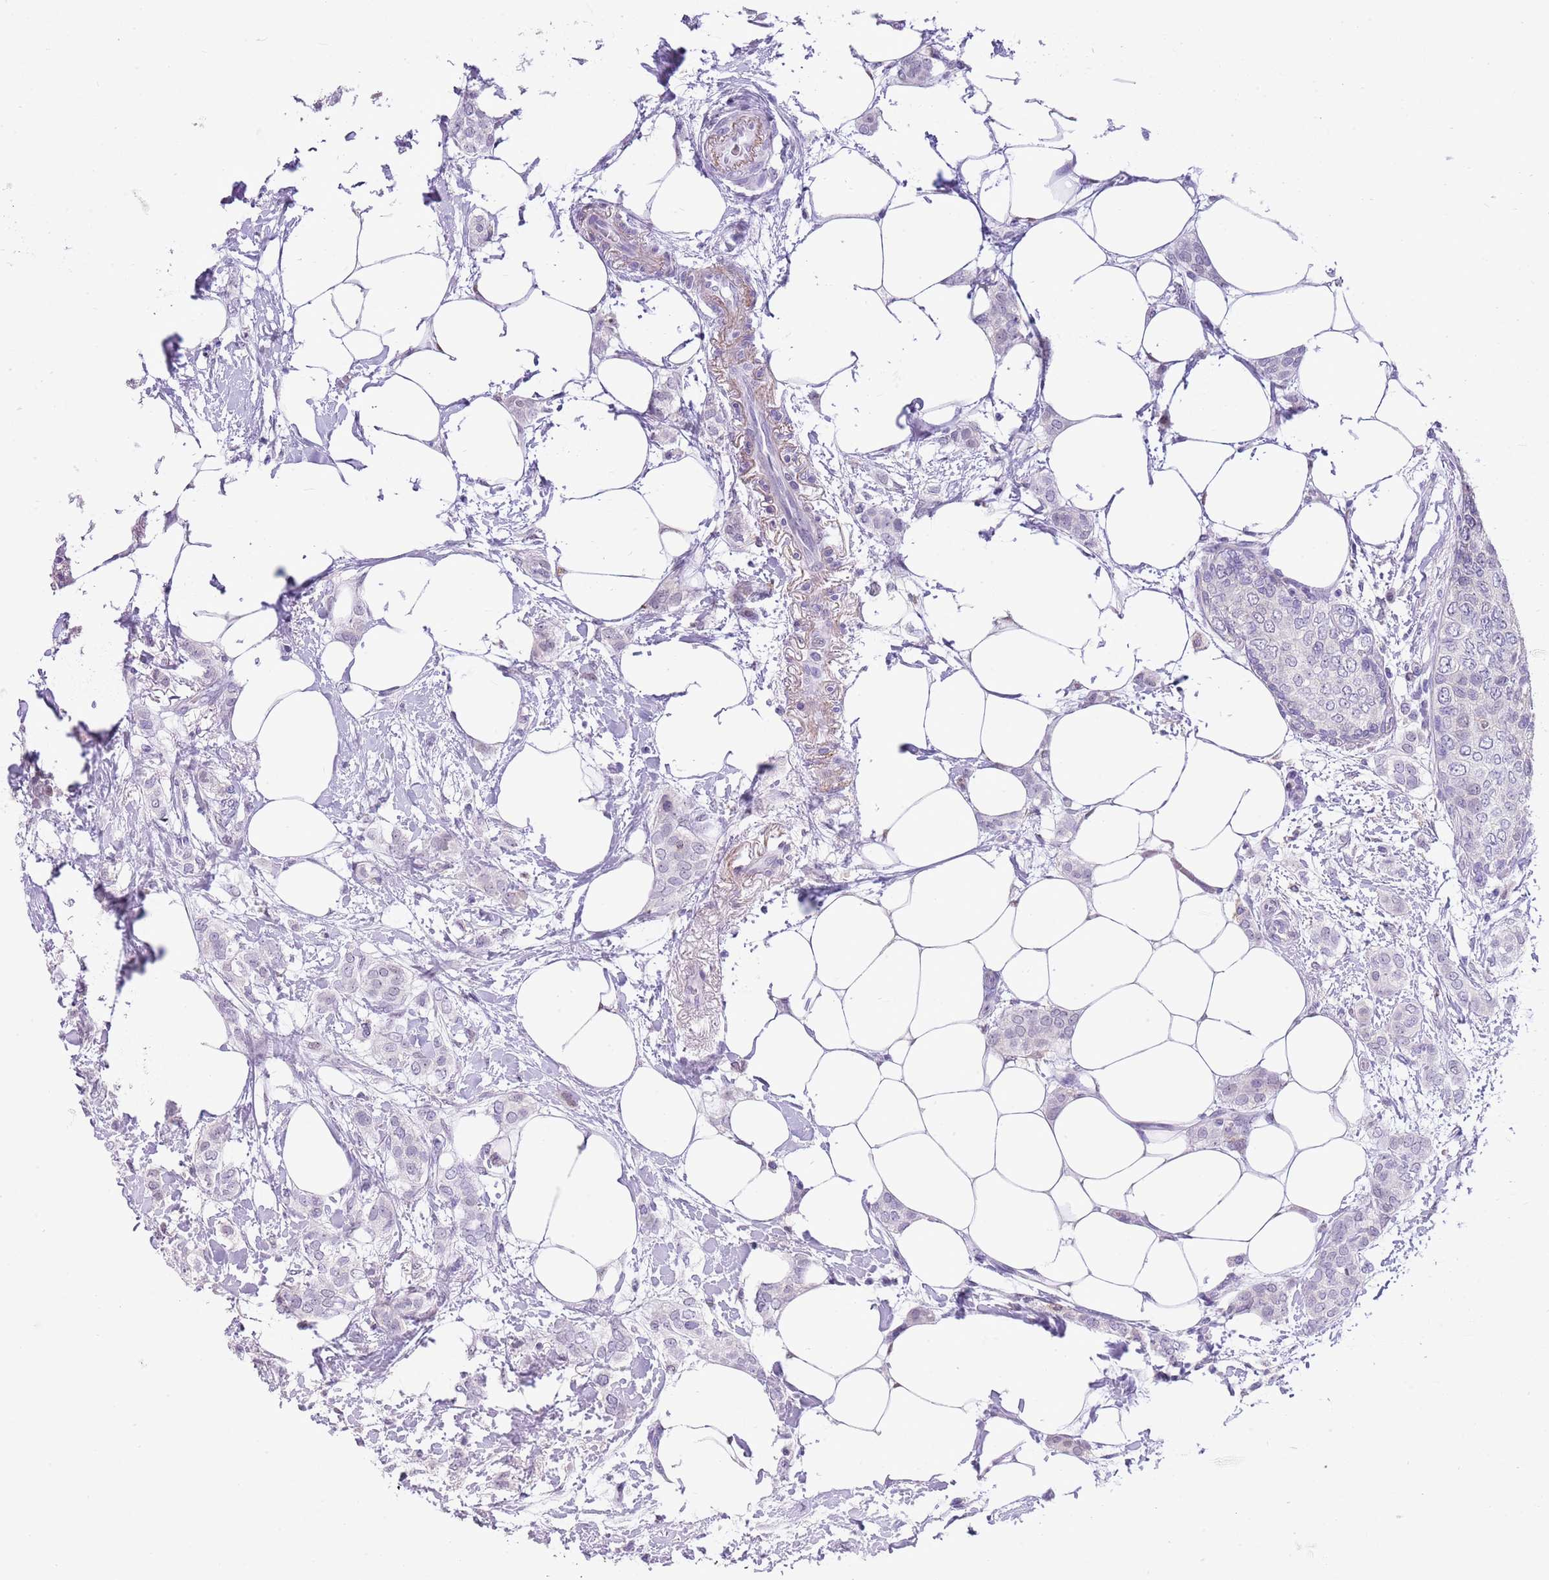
{"staining": {"intensity": "negative", "quantity": "none", "location": "none"}, "tissue": "breast cancer", "cell_type": "Tumor cells", "image_type": "cancer", "snomed": [{"axis": "morphology", "description": "Duct carcinoma"}, {"axis": "topography", "description": "Breast"}], "caption": "DAB immunohistochemical staining of intraductal carcinoma (breast) shows no significant positivity in tumor cells.", "gene": "PPP1R17", "patient": {"sex": "female", "age": 72}}